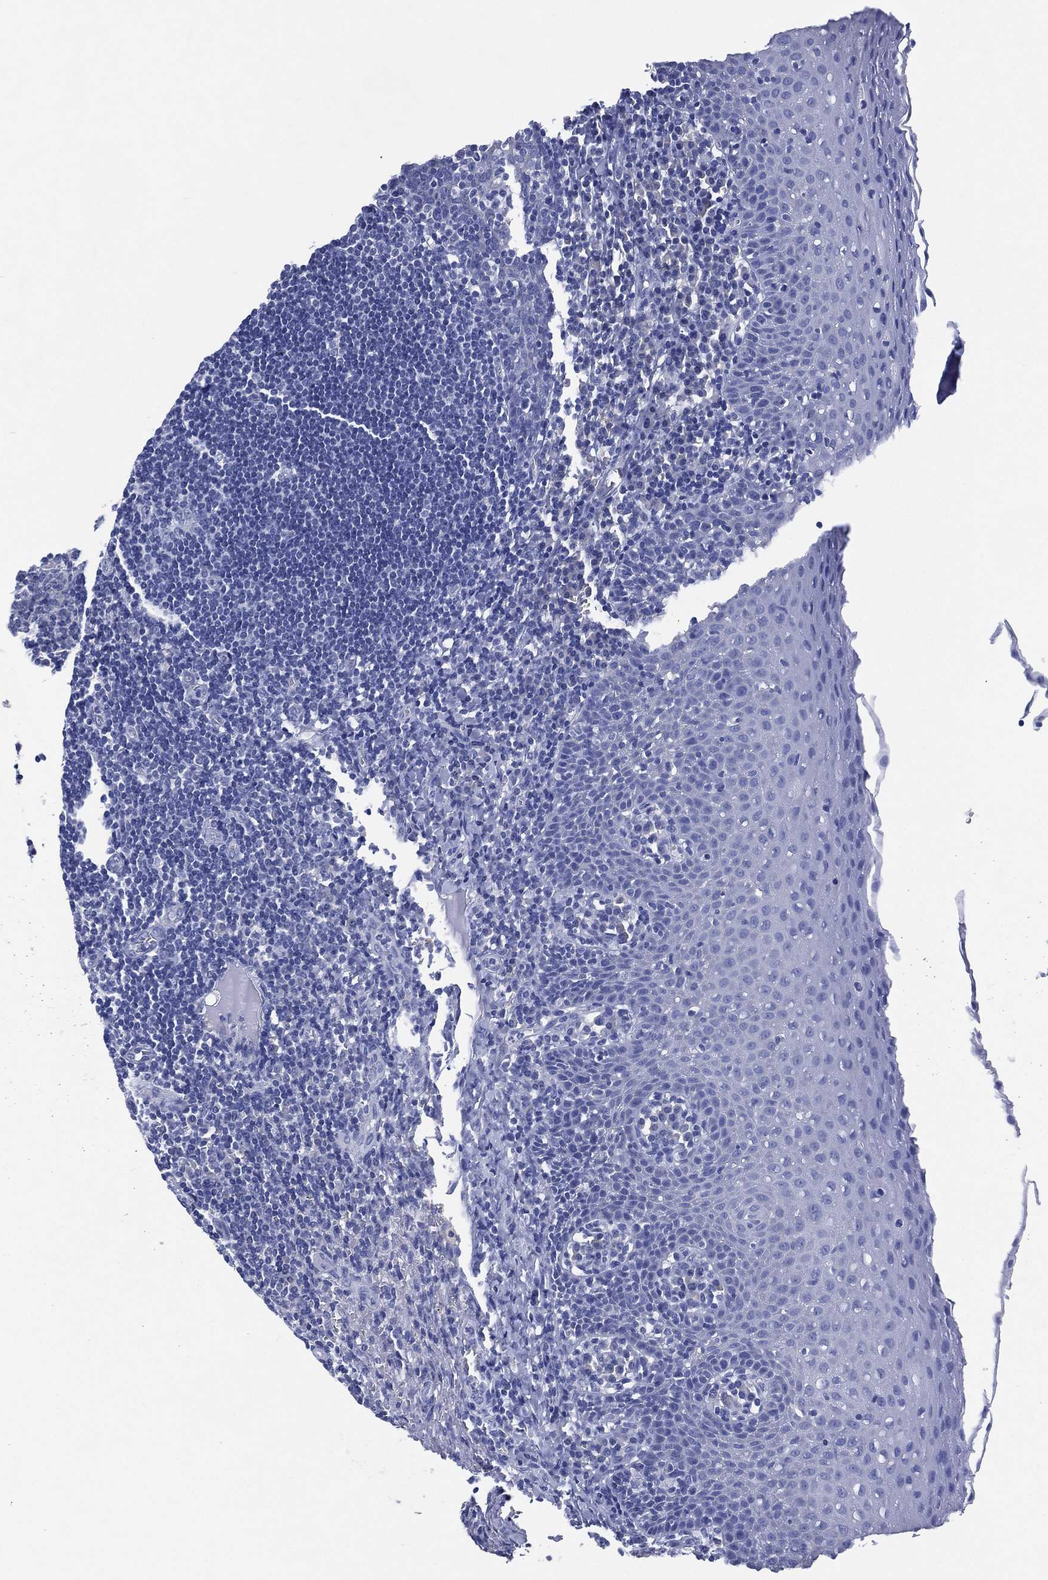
{"staining": {"intensity": "negative", "quantity": "none", "location": "none"}, "tissue": "tonsil", "cell_type": "Germinal center cells", "image_type": "normal", "snomed": [{"axis": "morphology", "description": "Normal tissue, NOS"}, {"axis": "morphology", "description": "Inflammation, NOS"}, {"axis": "topography", "description": "Tonsil"}], "caption": "This is an IHC photomicrograph of normal human tonsil. There is no staining in germinal center cells.", "gene": "CHRNA3", "patient": {"sex": "female", "age": 31}}